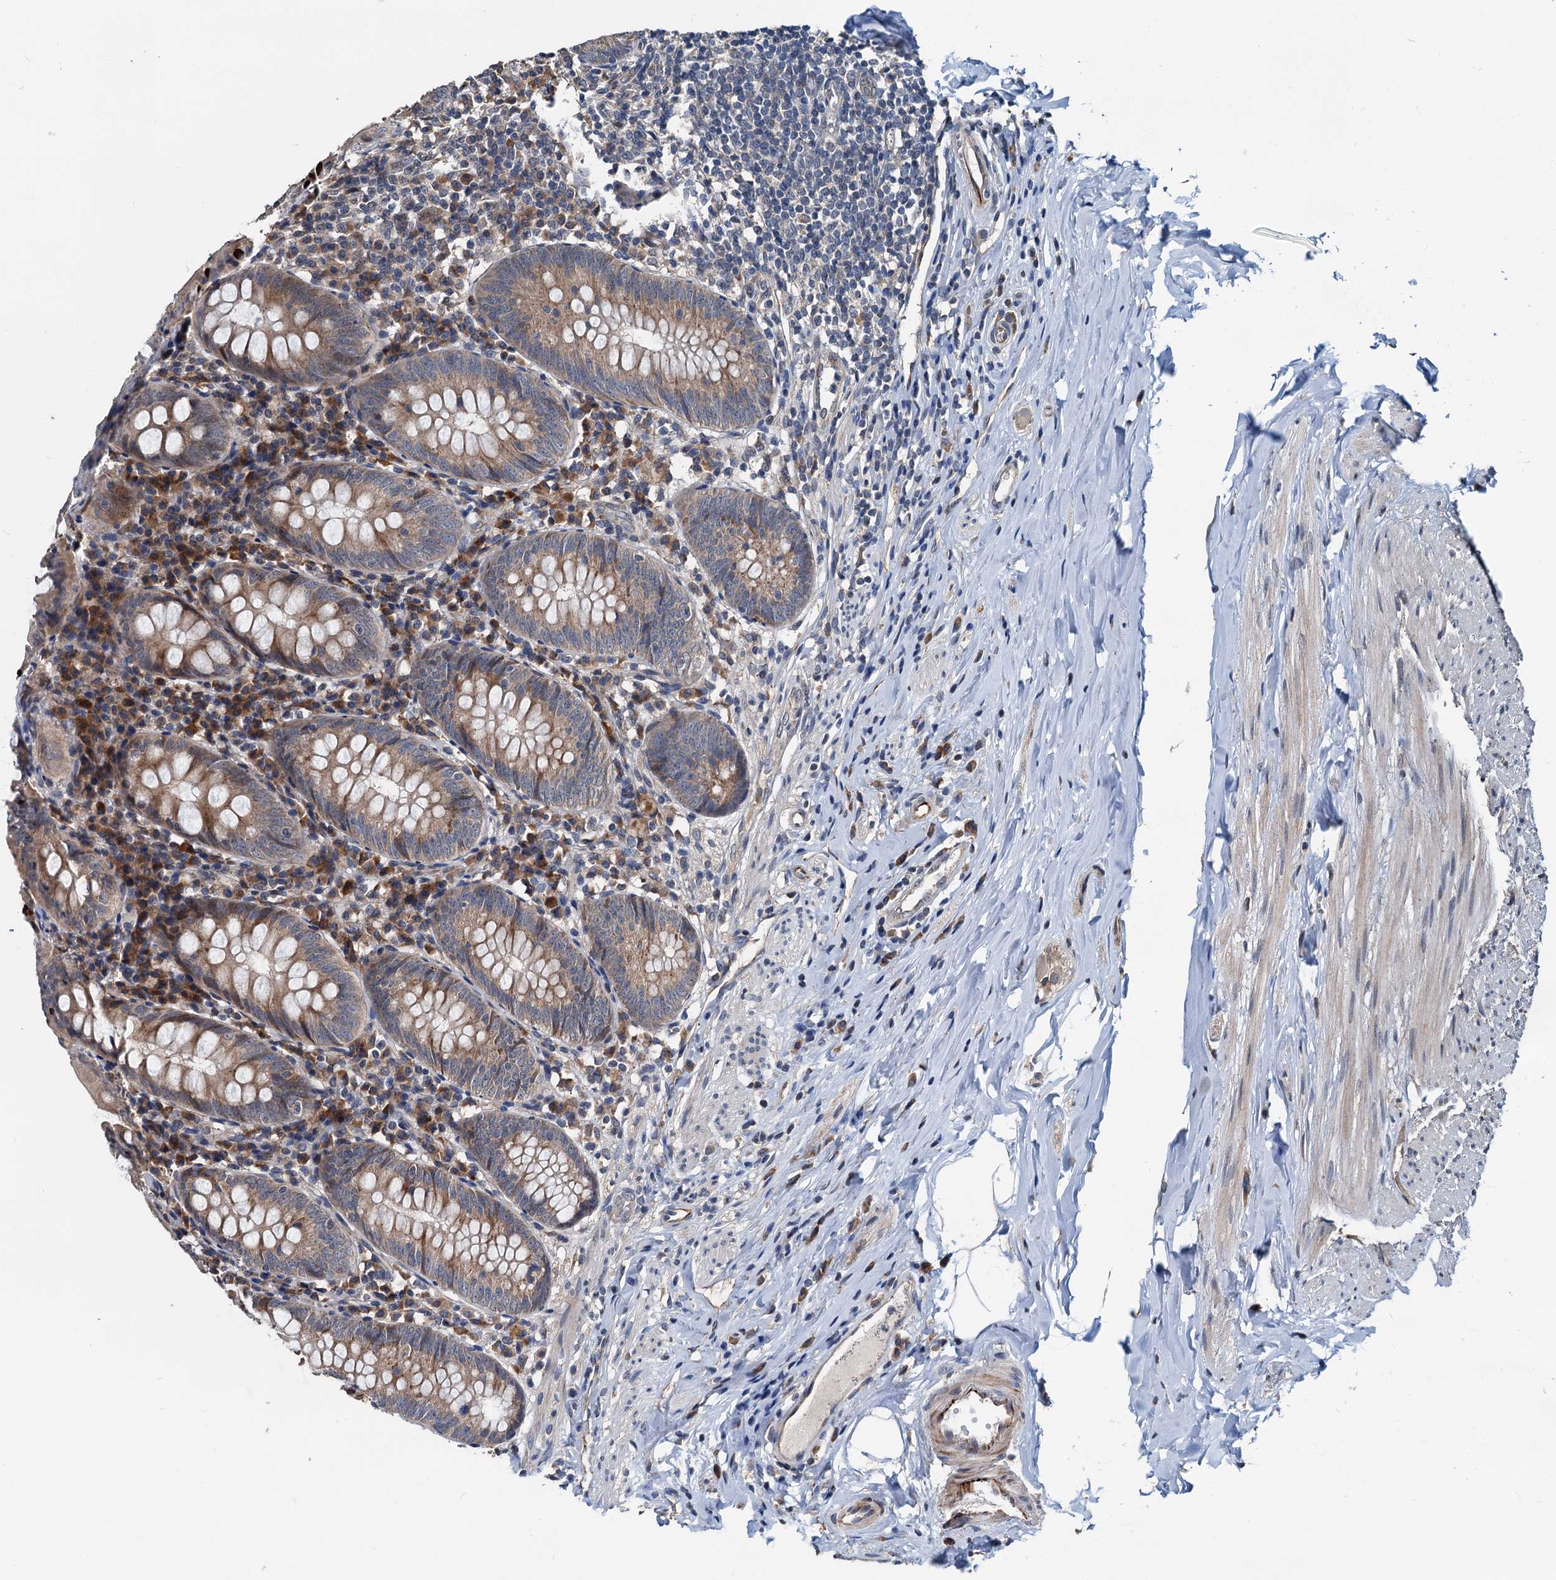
{"staining": {"intensity": "moderate", "quantity": ">75%", "location": "cytoplasmic/membranous"}, "tissue": "appendix", "cell_type": "Glandular cells", "image_type": "normal", "snomed": [{"axis": "morphology", "description": "Normal tissue, NOS"}, {"axis": "topography", "description": "Appendix"}], "caption": "Protein positivity by immunohistochemistry (IHC) shows moderate cytoplasmic/membranous expression in approximately >75% of glandular cells in benign appendix. The staining was performed using DAB (3,3'-diaminobenzidine) to visualize the protein expression in brown, while the nuclei were stained in blue with hematoxylin (Magnification: 20x).", "gene": "ELAC1", "patient": {"sex": "female", "age": 54}}